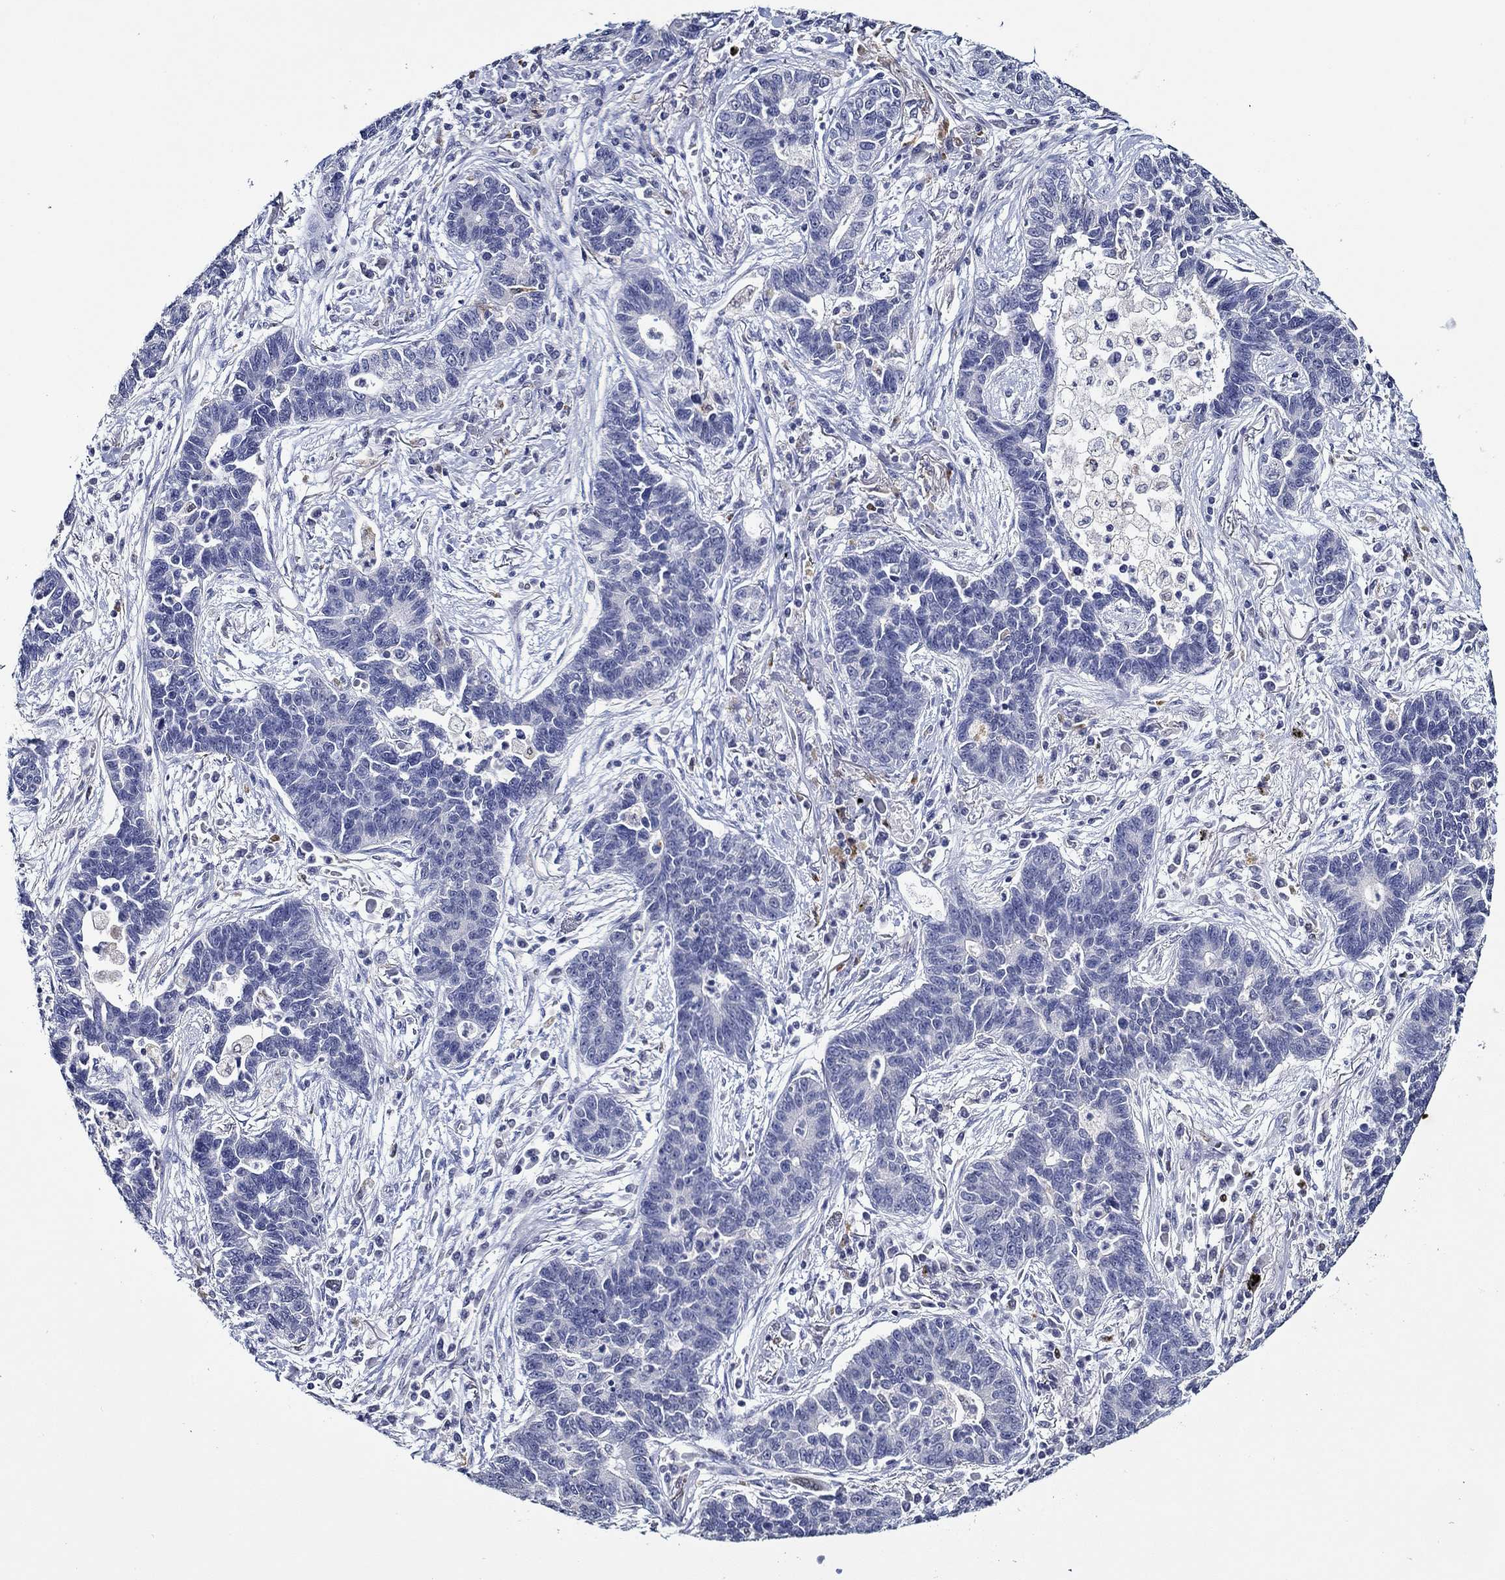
{"staining": {"intensity": "negative", "quantity": "none", "location": "none"}, "tissue": "lung cancer", "cell_type": "Tumor cells", "image_type": "cancer", "snomed": [{"axis": "morphology", "description": "Adenocarcinoma, NOS"}, {"axis": "topography", "description": "Lung"}], "caption": "Adenocarcinoma (lung) was stained to show a protein in brown. There is no significant expression in tumor cells. (Brightfield microscopy of DAB (3,3'-diaminobenzidine) immunohistochemistry (IHC) at high magnification).", "gene": "GATA2", "patient": {"sex": "female", "age": 57}}